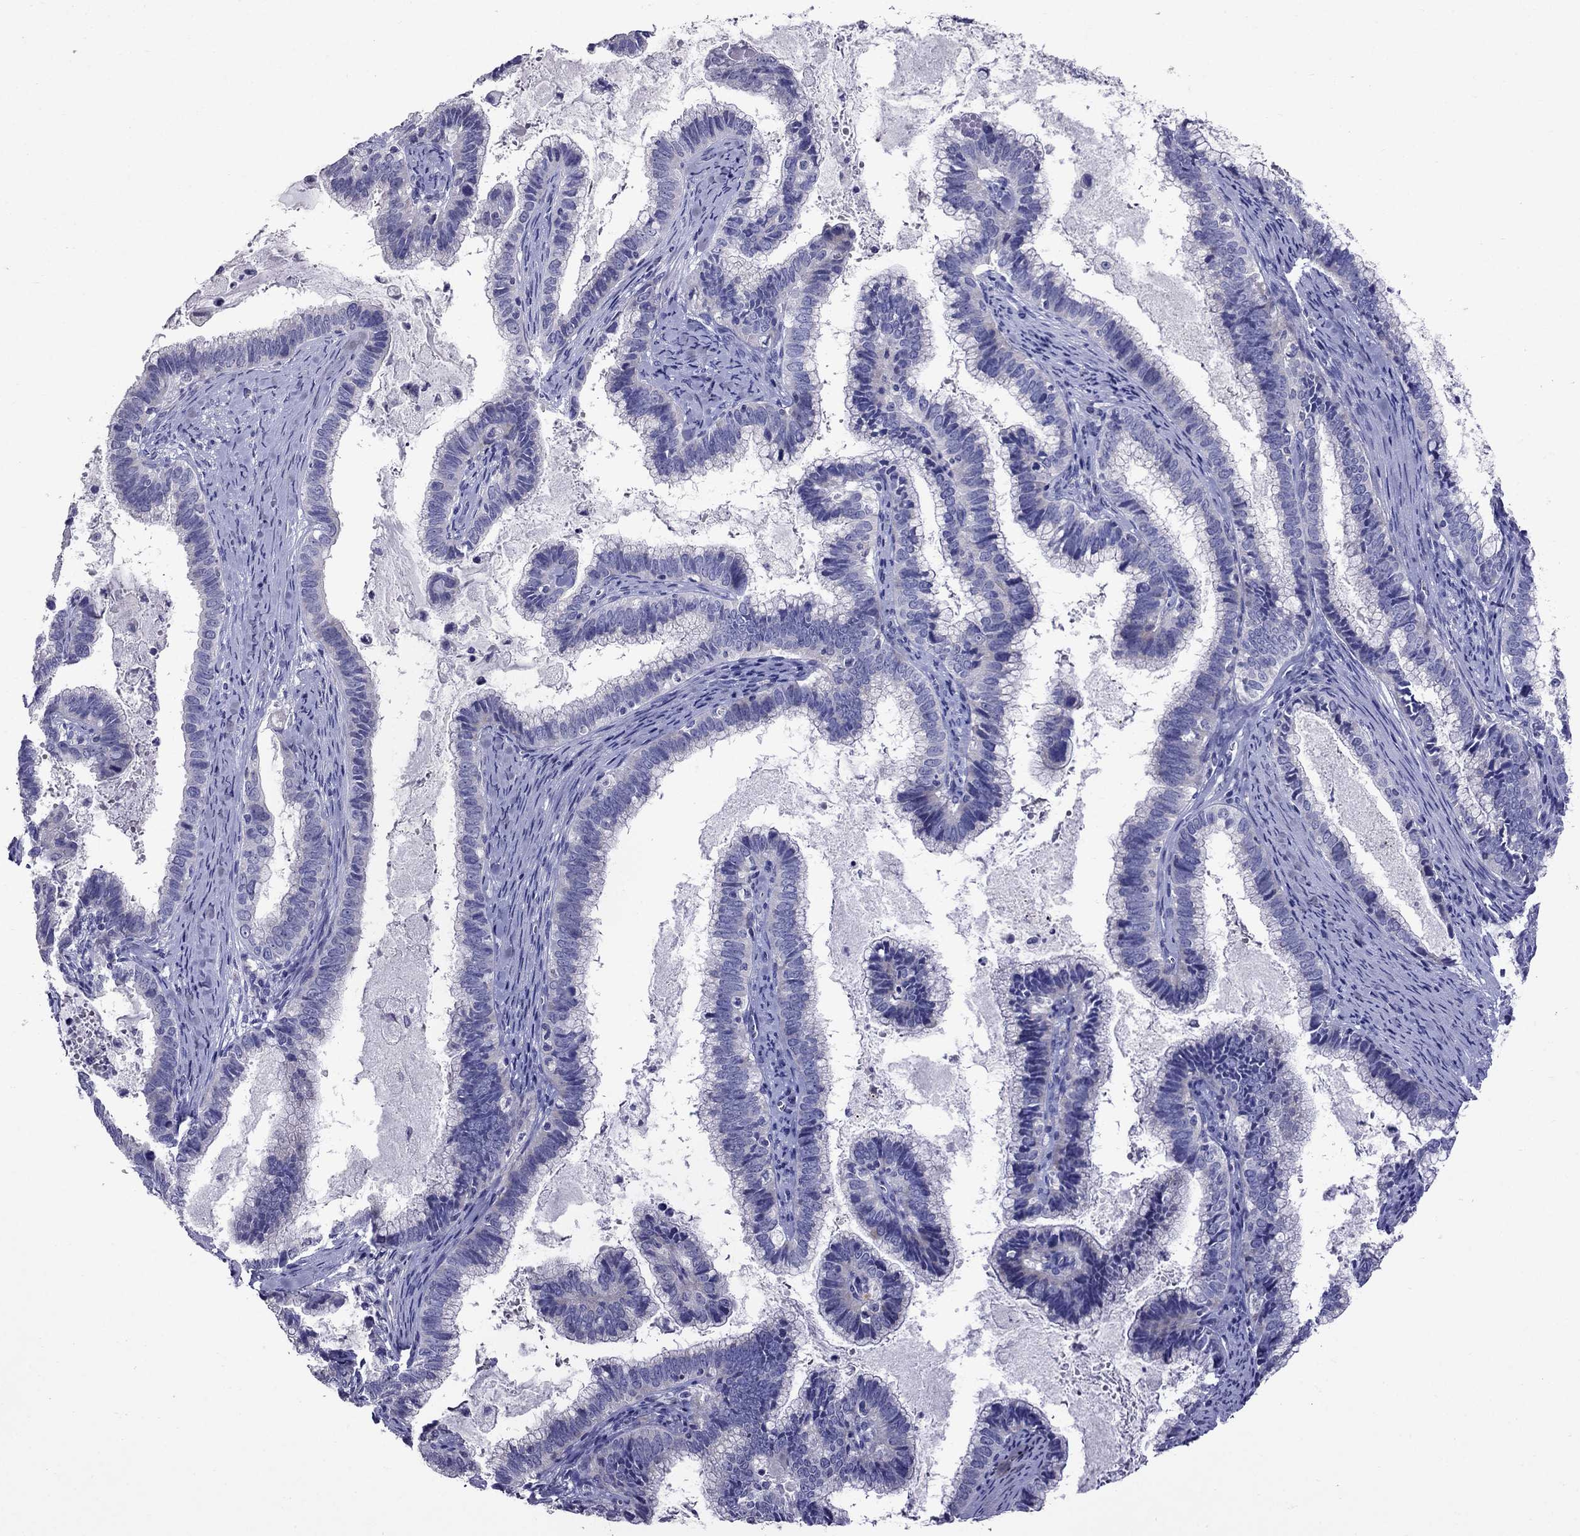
{"staining": {"intensity": "negative", "quantity": "none", "location": "none"}, "tissue": "cervical cancer", "cell_type": "Tumor cells", "image_type": "cancer", "snomed": [{"axis": "morphology", "description": "Adenocarcinoma, NOS"}, {"axis": "topography", "description": "Cervix"}], "caption": "Tumor cells show no significant protein staining in cervical cancer. (Stains: DAB IHC with hematoxylin counter stain, Microscopy: brightfield microscopy at high magnification).", "gene": "OXCT2", "patient": {"sex": "female", "age": 61}}